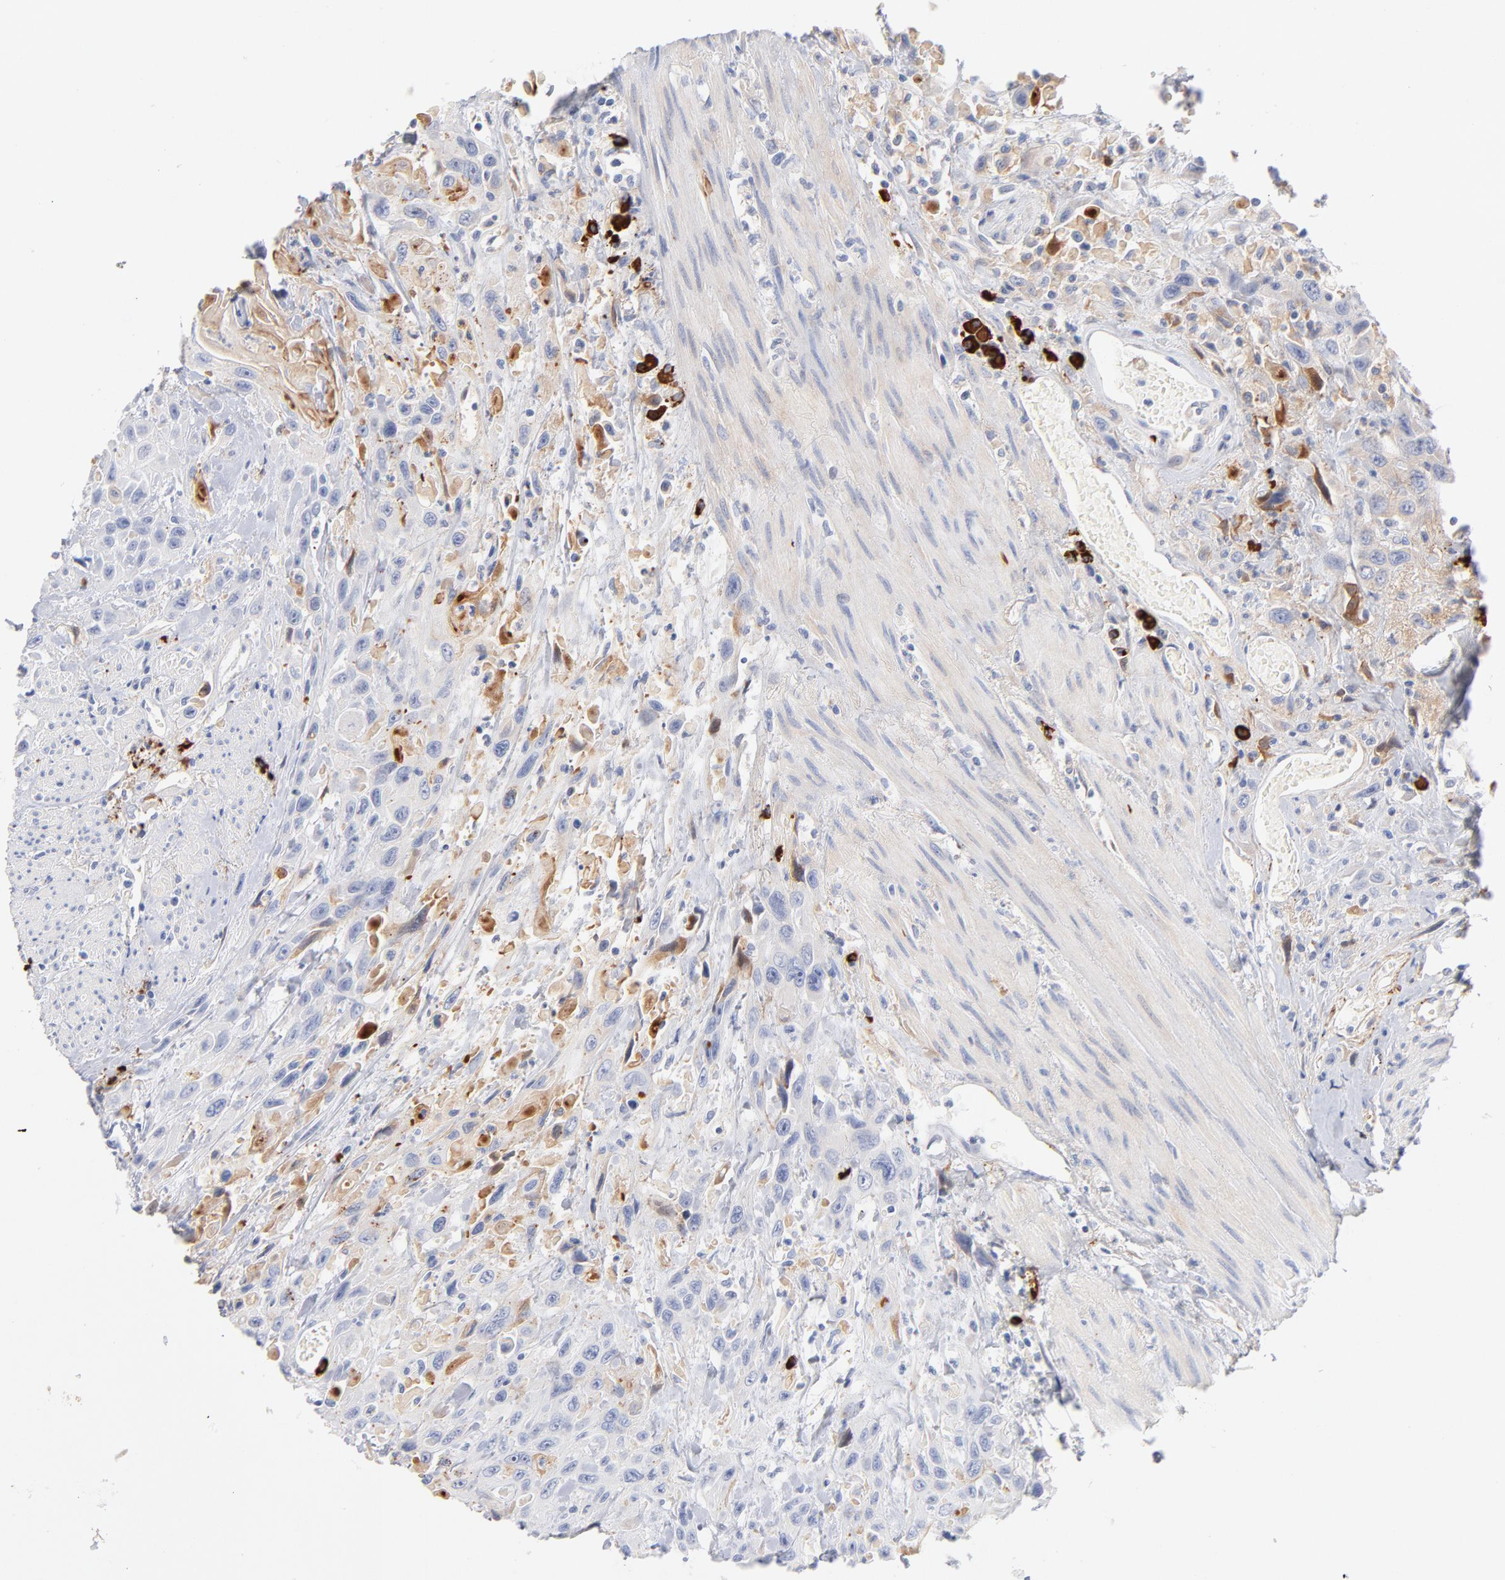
{"staining": {"intensity": "negative", "quantity": "none", "location": "none"}, "tissue": "urothelial cancer", "cell_type": "Tumor cells", "image_type": "cancer", "snomed": [{"axis": "morphology", "description": "Urothelial carcinoma, High grade"}, {"axis": "topography", "description": "Urinary bladder"}], "caption": "Immunohistochemistry (IHC) photomicrograph of neoplastic tissue: high-grade urothelial carcinoma stained with DAB (3,3'-diaminobenzidine) reveals no significant protein staining in tumor cells.", "gene": "PLAT", "patient": {"sex": "female", "age": 84}}